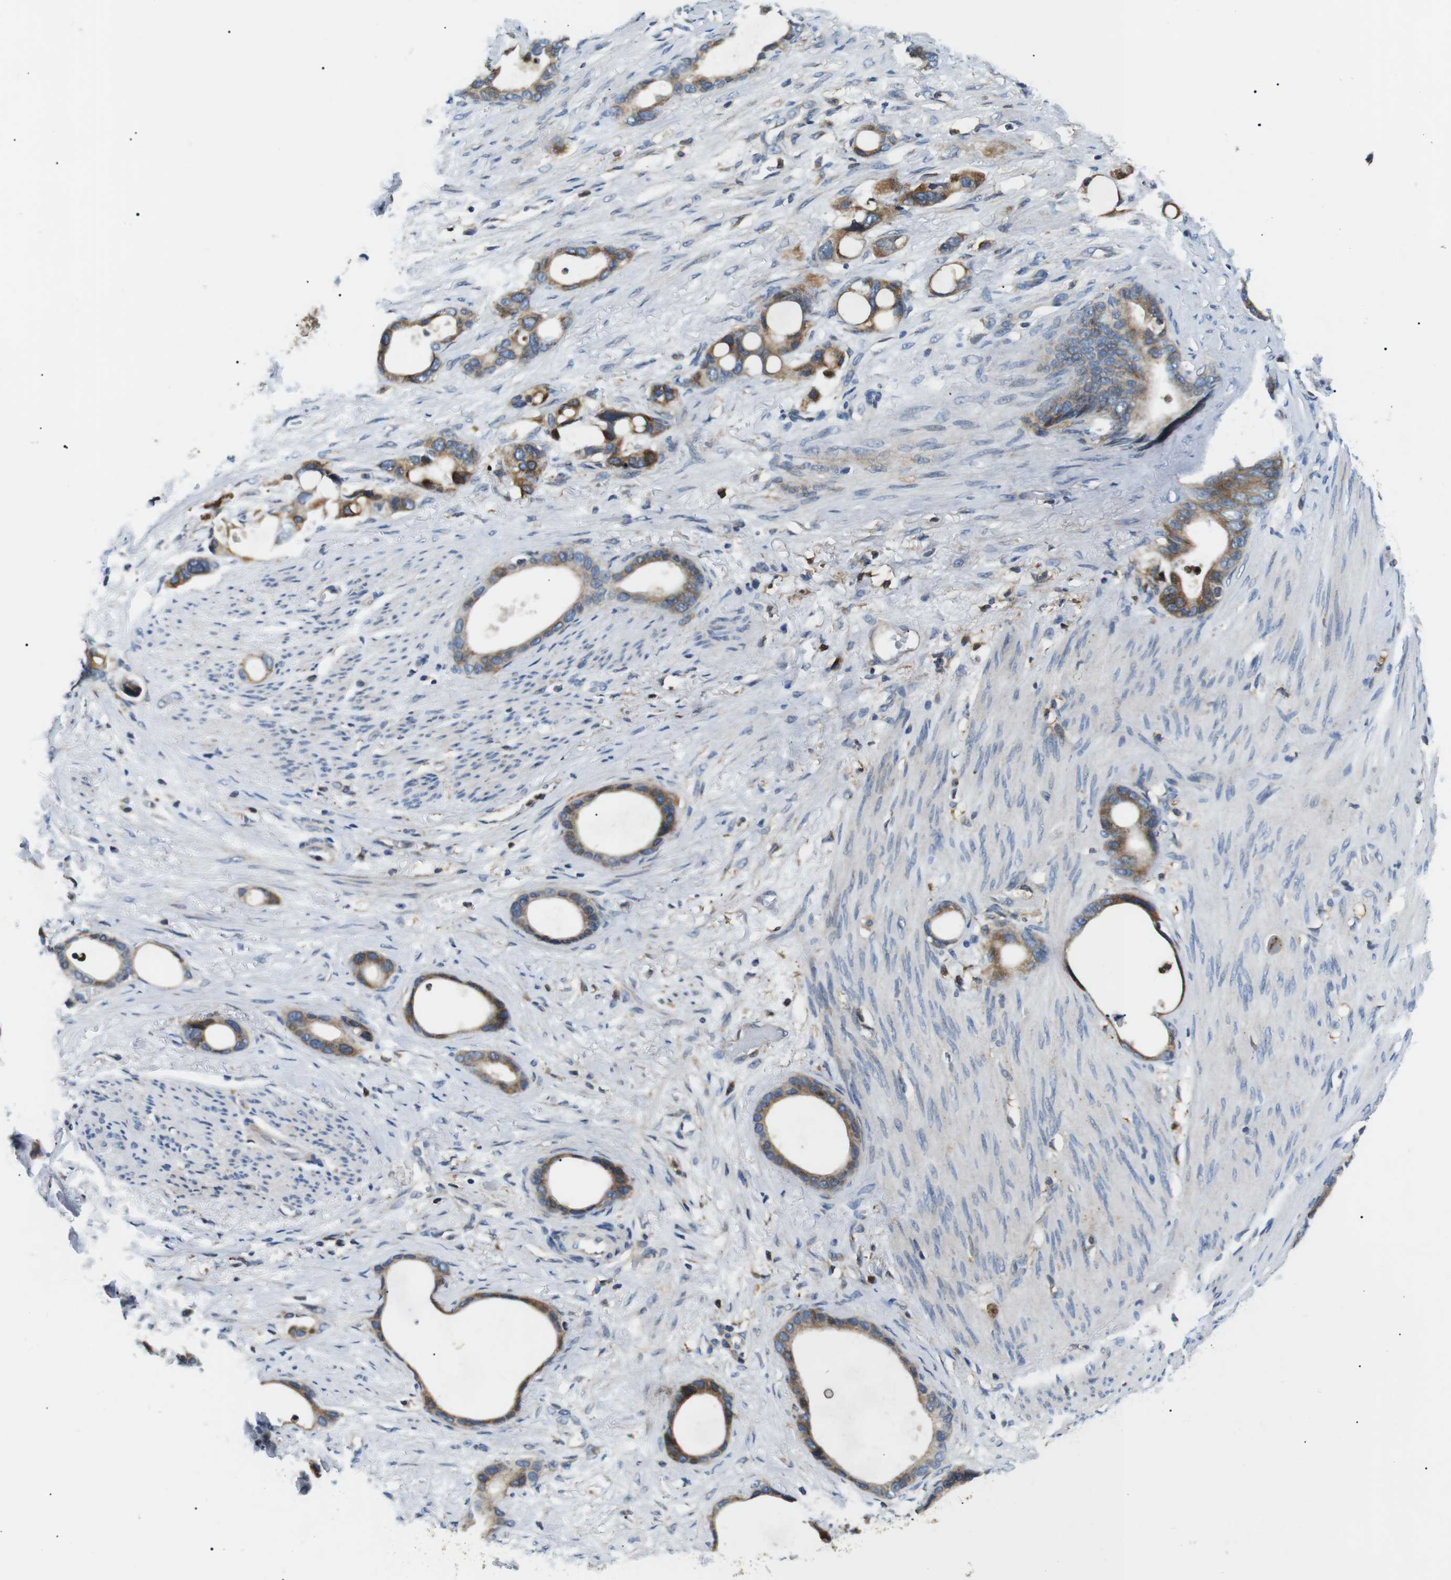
{"staining": {"intensity": "moderate", "quantity": ">75%", "location": "cytoplasmic/membranous"}, "tissue": "stomach cancer", "cell_type": "Tumor cells", "image_type": "cancer", "snomed": [{"axis": "morphology", "description": "Adenocarcinoma, NOS"}, {"axis": "topography", "description": "Stomach"}], "caption": "There is medium levels of moderate cytoplasmic/membranous staining in tumor cells of adenocarcinoma (stomach), as demonstrated by immunohistochemical staining (brown color).", "gene": "RAB9A", "patient": {"sex": "female", "age": 75}}